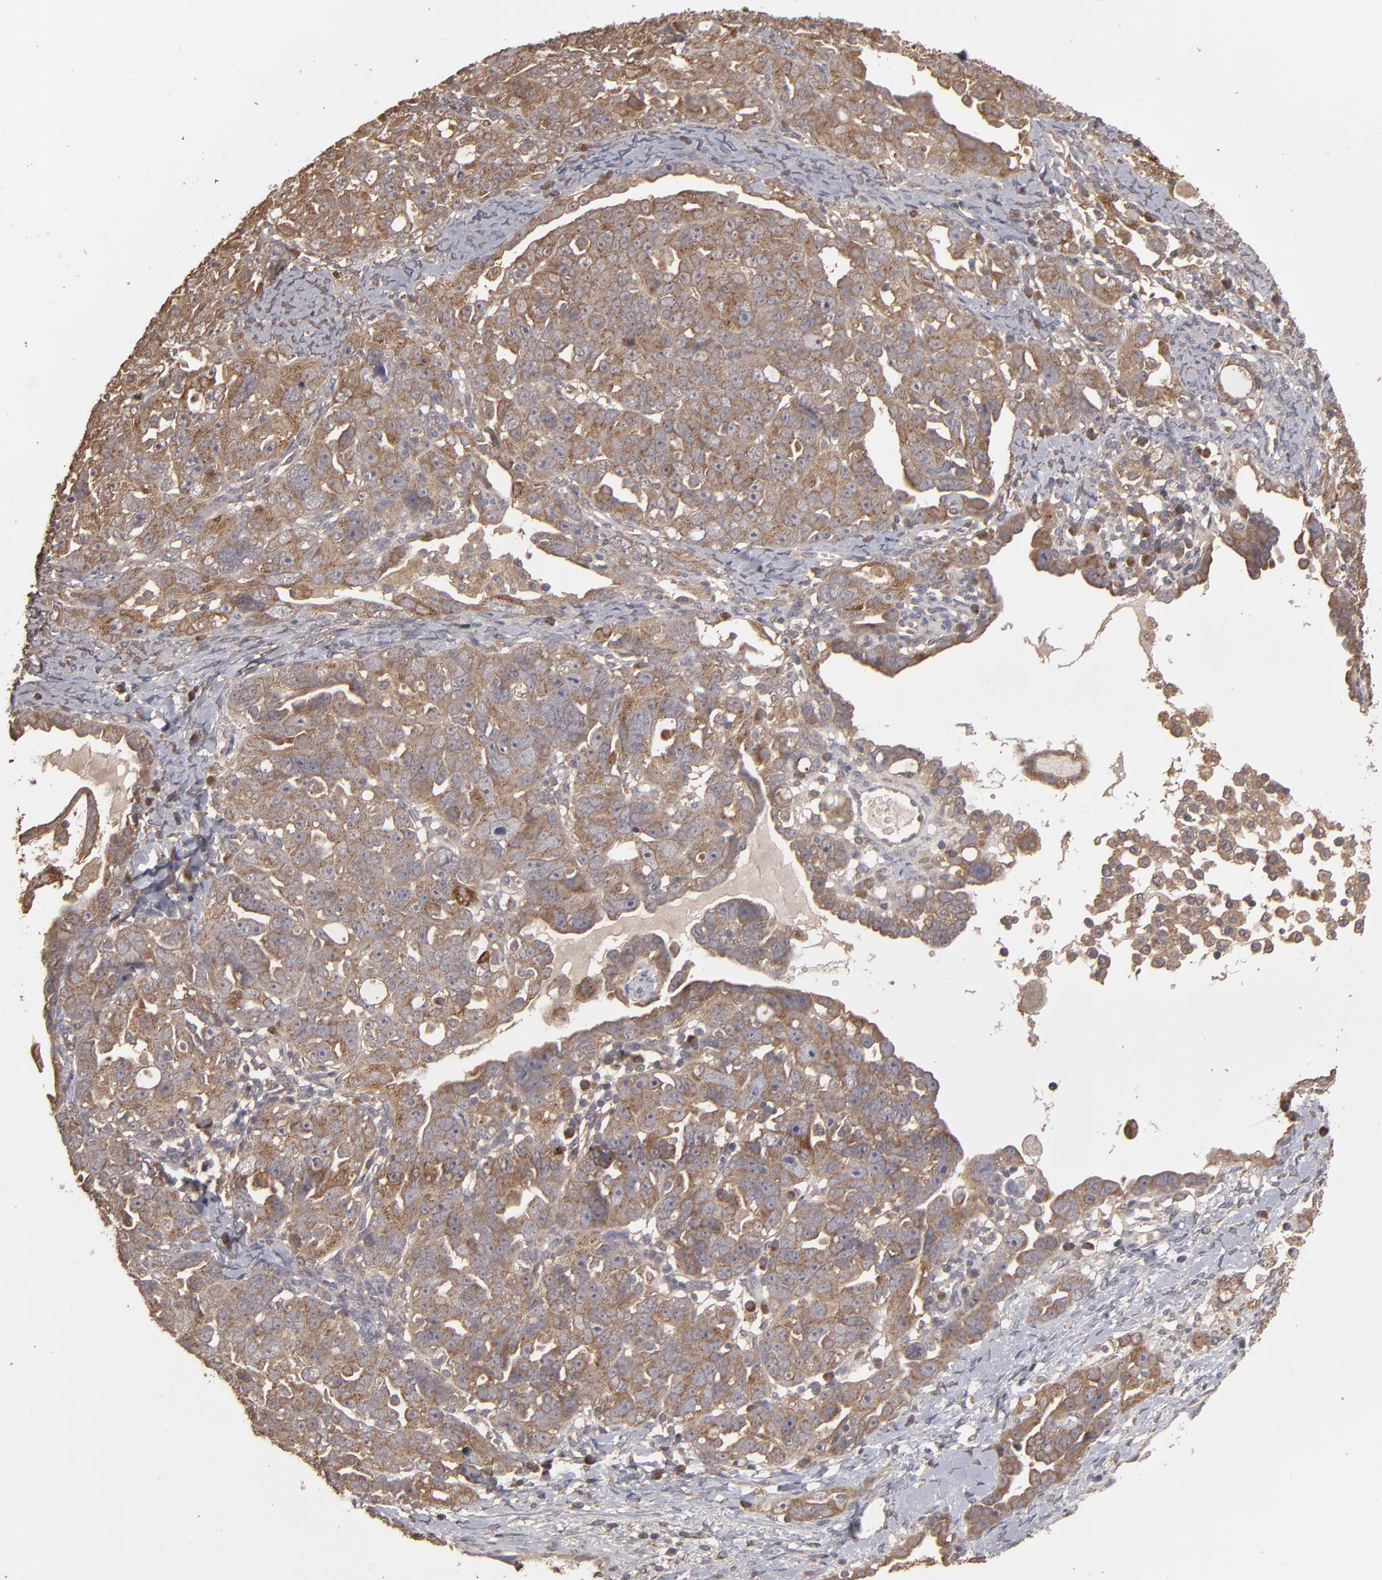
{"staining": {"intensity": "moderate", "quantity": ">75%", "location": "cytoplasmic/membranous"}, "tissue": "ovarian cancer", "cell_type": "Tumor cells", "image_type": "cancer", "snomed": [{"axis": "morphology", "description": "Cystadenocarcinoma, serous, NOS"}, {"axis": "topography", "description": "Ovary"}], "caption": "Tumor cells reveal moderate cytoplasmic/membranous positivity in approximately >75% of cells in ovarian cancer (serous cystadenocarcinoma).", "gene": "MMP2", "patient": {"sex": "female", "age": 66}}